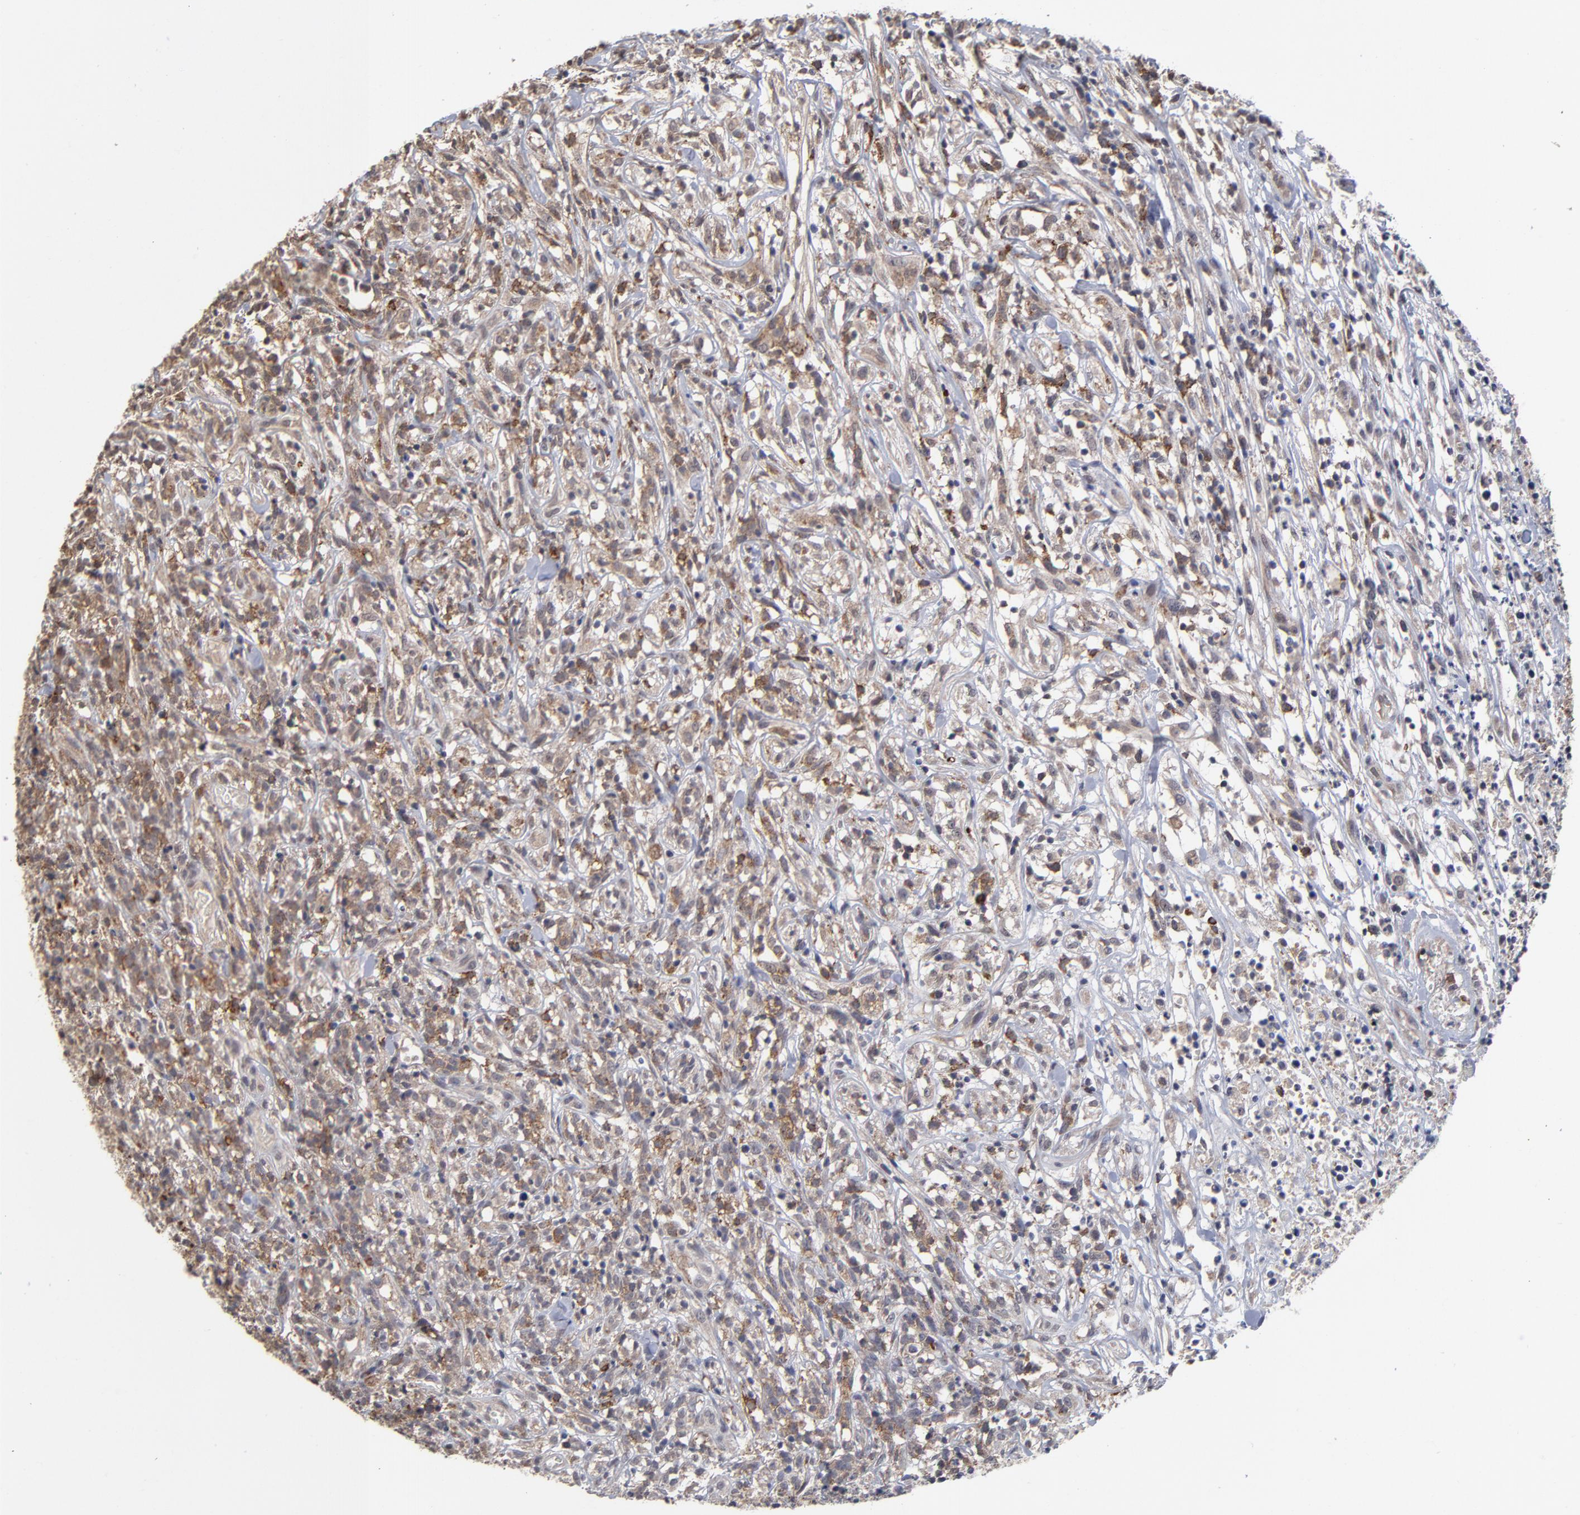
{"staining": {"intensity": "moderate", "quantity": "25%-75%", "location": "cytoplasmic/membranous"}, "tissue": "lymphoma", "cell_type": "Tumor cells", "image_type": "cancer", "snomed": [{"axis": "morphology", "description": "Malignant lymphoma, non-Hodgkin's type, High grade"}, {"axis": "topography", "description": "Lymph node"}], "caption": "Tumor cells display medium levels of moderate cytoplasmic/membranous expression in approximately 25%-75% of cells in human lymphoma.", "gene": "ASB8", "patient": {"sex": "female", "age": 73}}